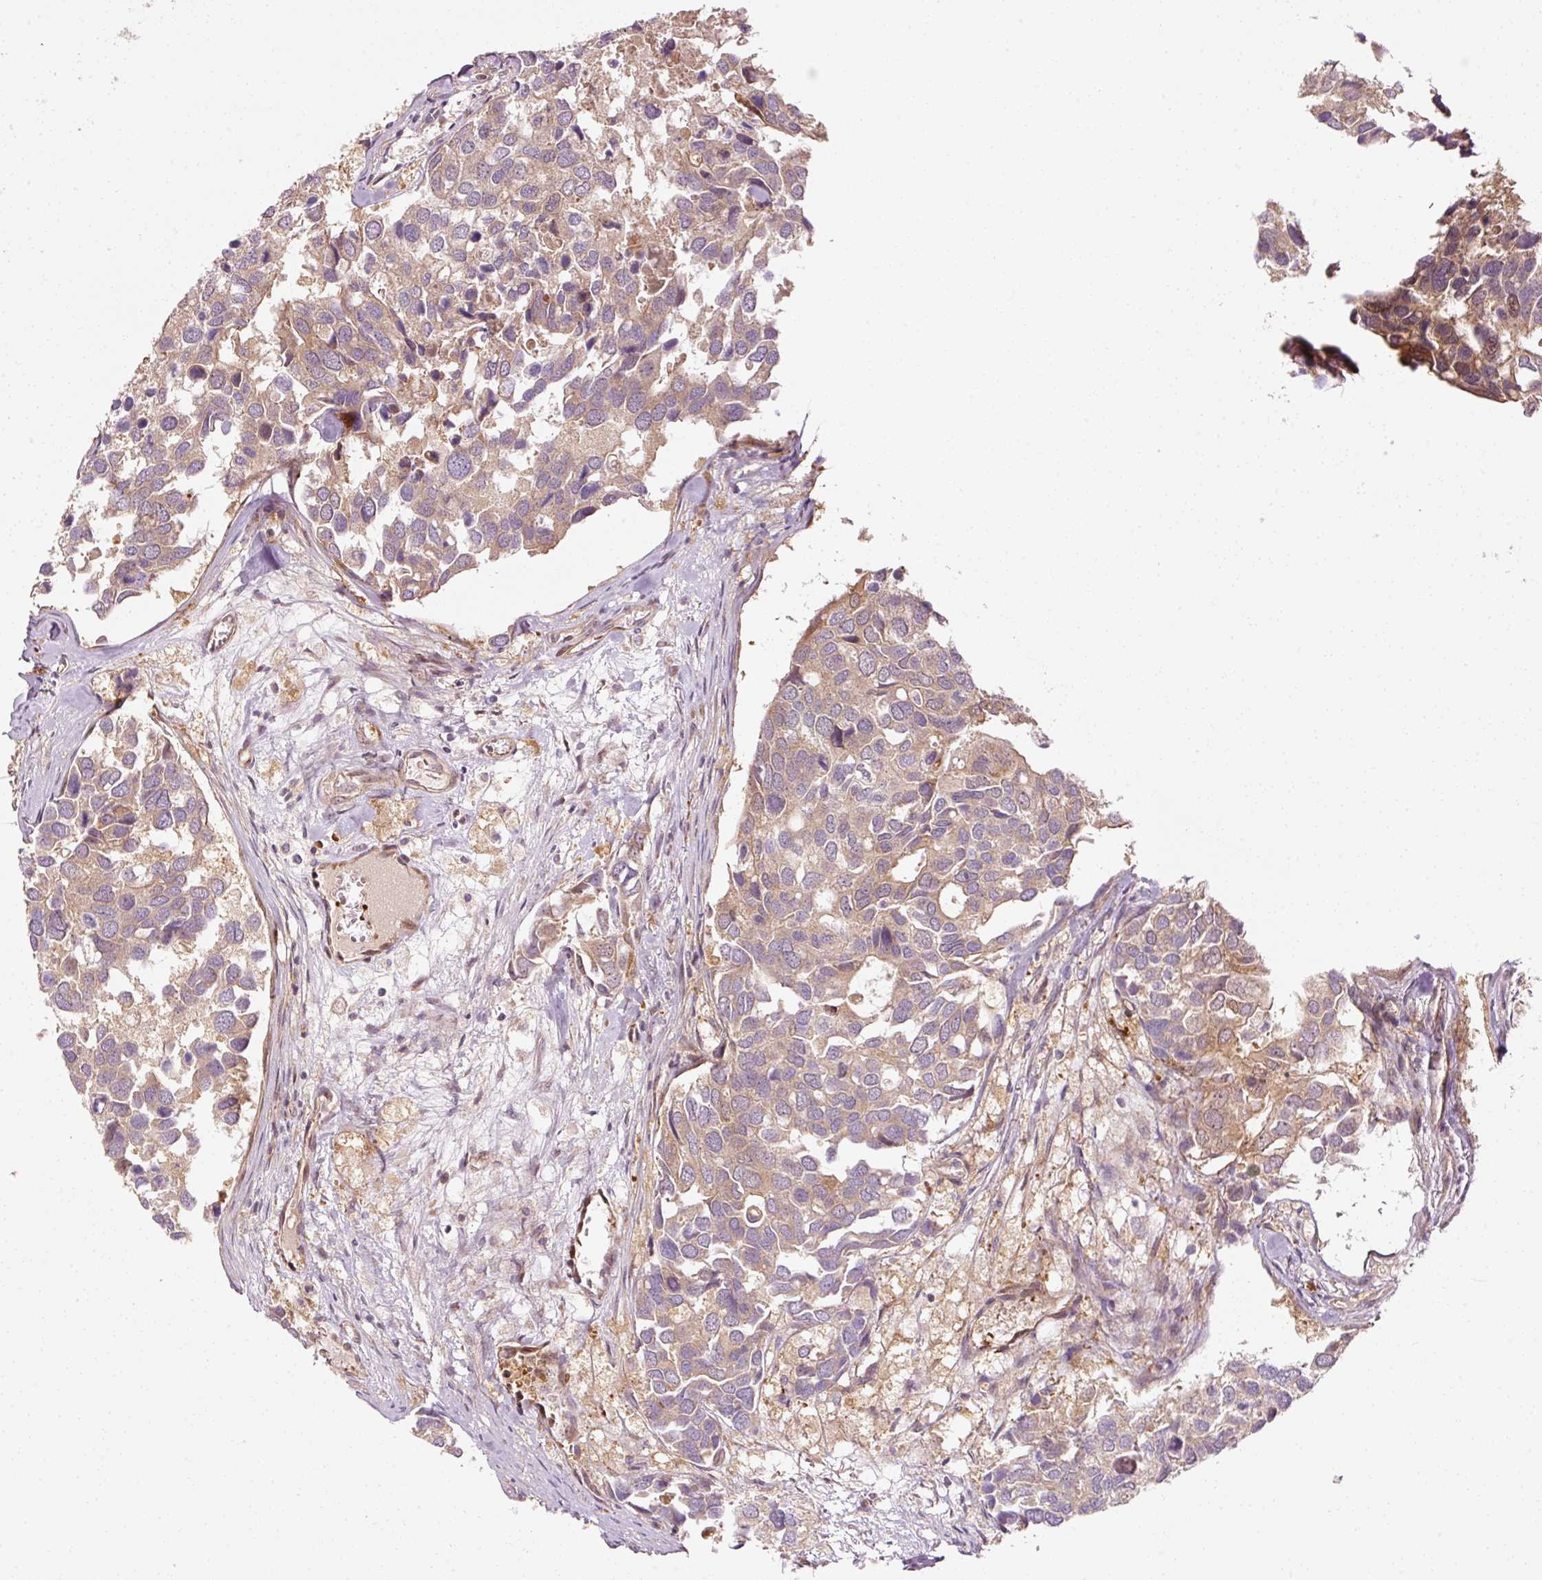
{"staining": {"intensity": "weak", "quantity": "25%-75%", "location": "cytoplasmic/membranous"}, "tissue": "breast cancer", "cell_type": "Tumor cells", "image_type": "cancer", "snomed": [{"axis": "morphology", "description": "Duct carcinoma"}, {"axis": "topography", "description": "Breast"}], "caption": "A micrograph of breast infiltrating ductal carcinoma stained for a protein displays weak cytoplasmic/membranous brown staining in tumor cells. (IHC, brightfield microscopy, high magnification).", "gene": "PPP1R14B", "patient": {"sex": "female", "age": 83}}